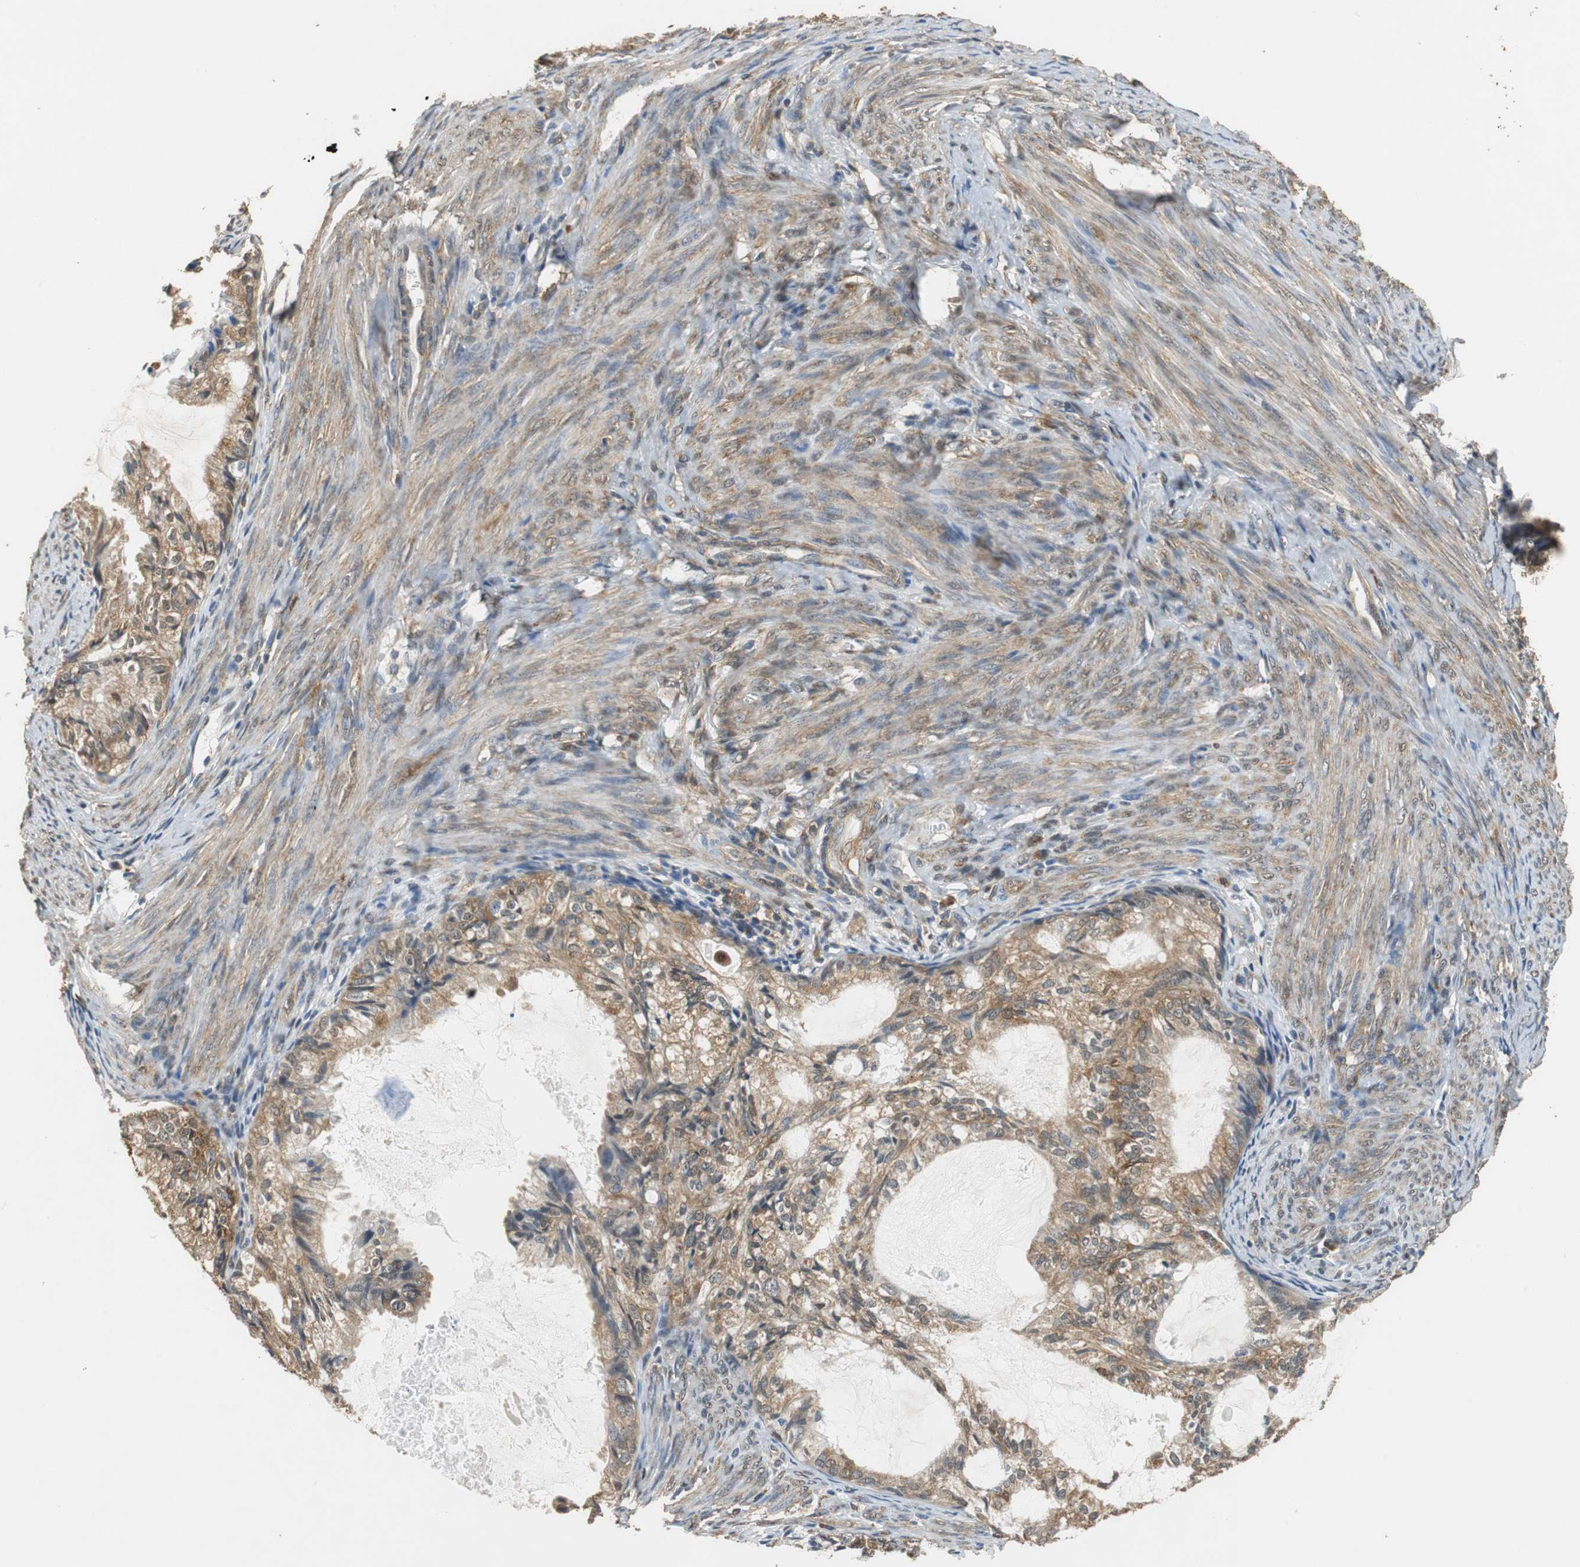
{"staining": {"intensity": "moderate", "quantity": ">75%", "location": "cytoplasmic/membranous"}, "tissue": "cervical cancer", "cell_type": "Tumor cells", "image_type": "cancer", "snomed": [{"axis": "morphology", "description": "Normal tissue, NOS"}, {"axis": "morphology", "description": "Adenocarcinoma, NOS"}, {"axis": "topography", "description": "Cervix"}, {"axis": "topography", "description": "Endometrium"}], "caption": "Protein staining of cervical adenocarcinoma tissue demonstrates moderate cytoplasmic/membranous positivity in about >75% of tumor cells.", "gene": "UBQLN2", "patient": {"sex": "female", "age": 86}}